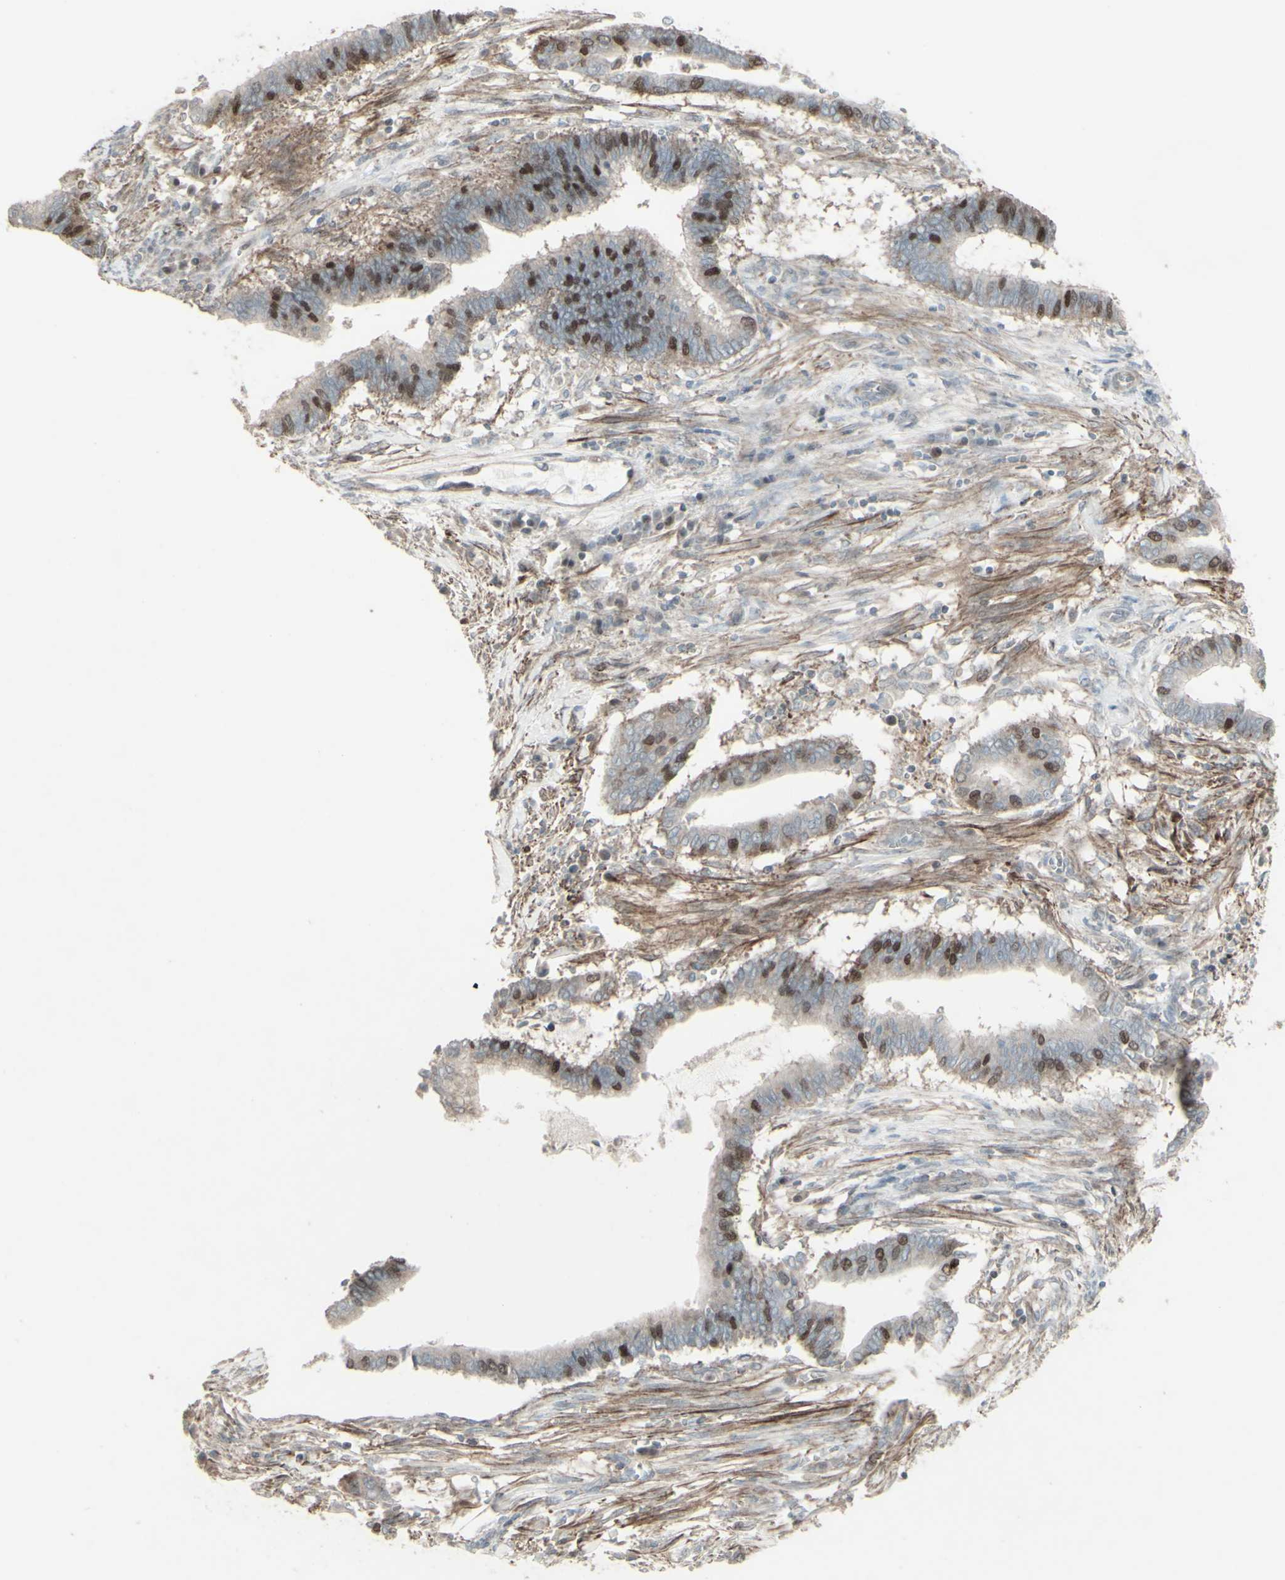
{"staining": {"intensity": "strong", "quantity": "25%-75%", "location": "nuclear"}, "tissue": "cervical cancer", "cell_type": "Tumor cells", "image_type": "cancer", "snomed": [{"axis": "morphology", "description": "Adenocarcinoma, NOS"}, {"axis": "topography", "description": "Cervix"}], "caption": "High-magnification brightfield microscopy of cervical cancer stained with DAB (brown) and counterstained with hematoxylin (blue). tumor cells exhibit strong nuclear expression is seen in approximately25%-75% of cells.", "gene": "GMNN", "patient": {"sex": "female", "age": 44}}